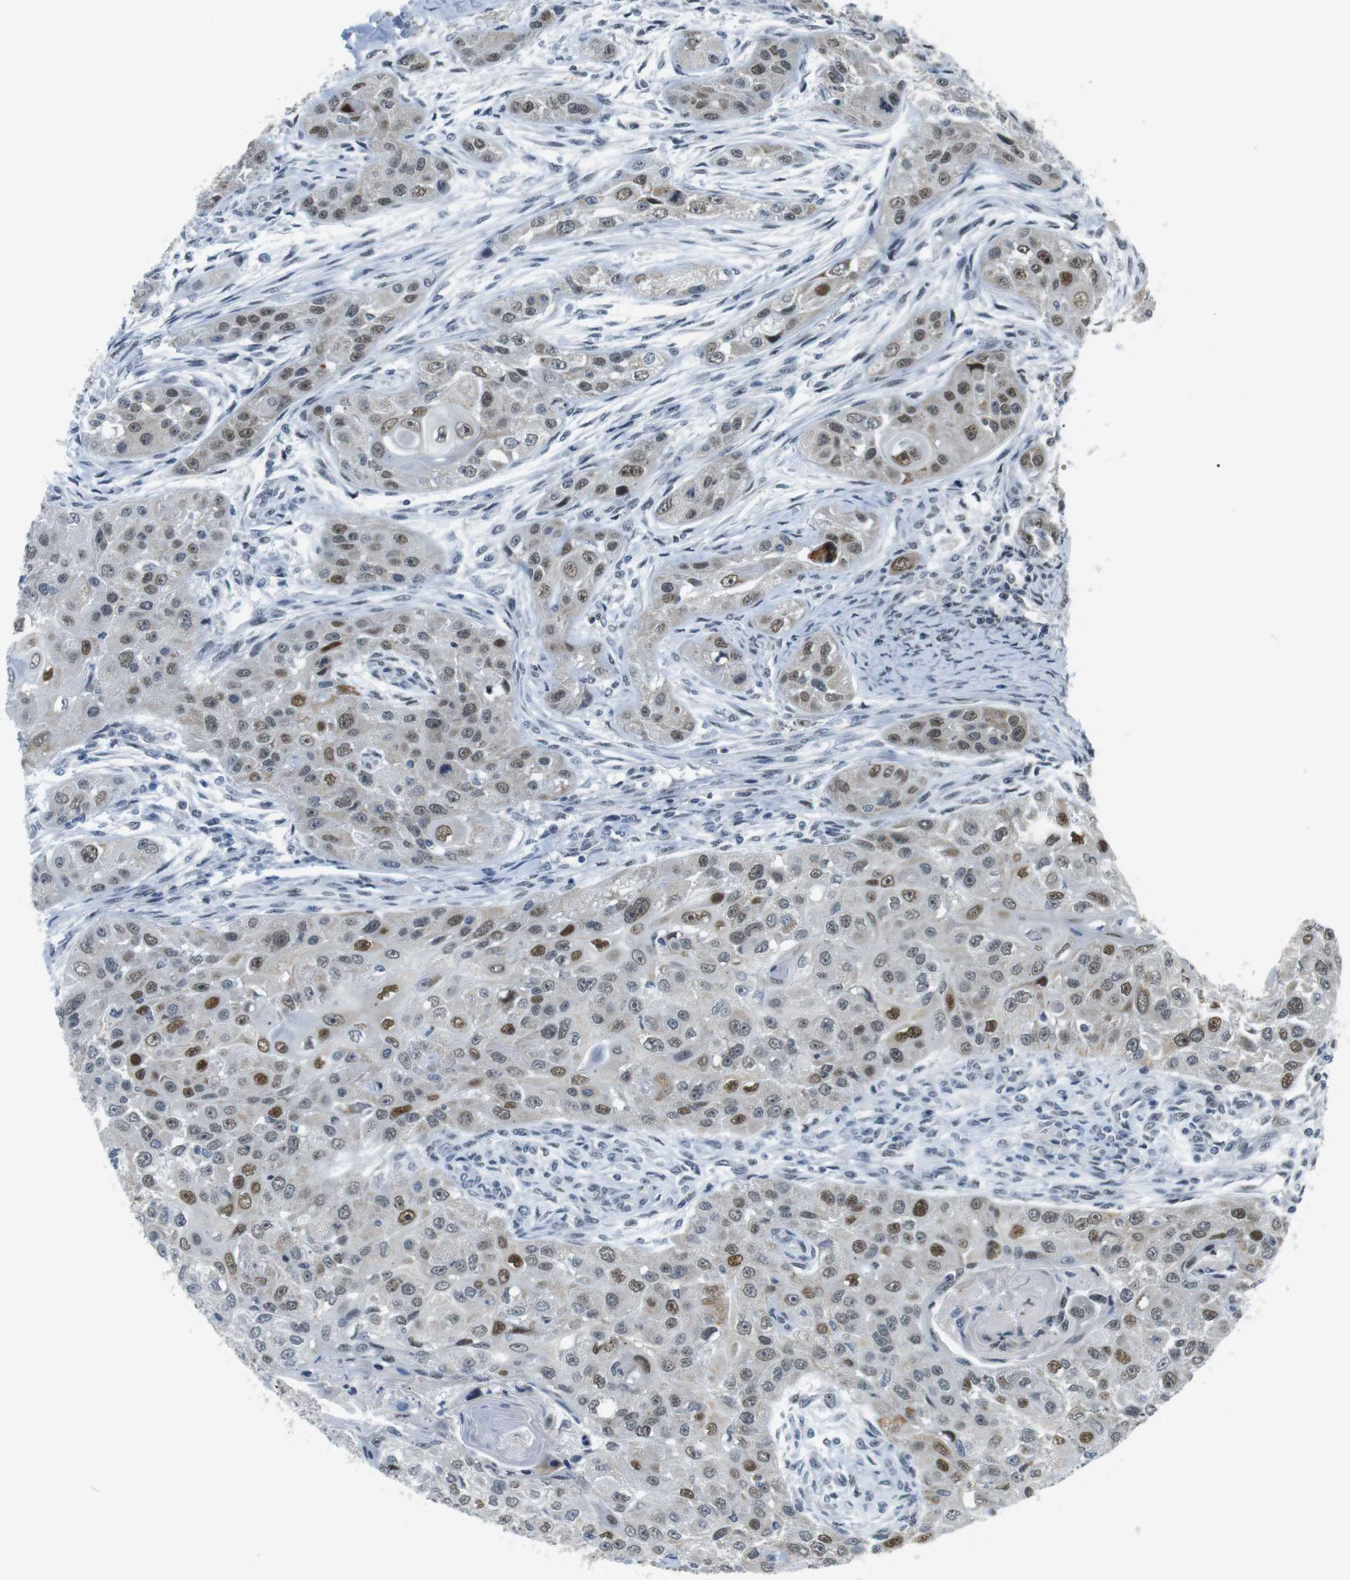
{"staining": {"intensity": "strong", "quantity": "25%-75%", "location": "nuclear"}, "tissue": "head and neck cancer", "cell_type": "Tumor cells", "image_type": "cancer", "snomed": [{"axis": "morphology", "description": "Normal tissue, NOS"}, {"axis": "morphology", "description": "Squamous cell carcinoma, NOS"}, {"axis": "topography", "description": "Skeletal muscle"}, {"axis": "topography", "description": "Head-Neck"}], "caption": "IHC of head and neck cancer (squamous cell carcinoma) displays high levels of strong nuclear positivity in about 25%-75% of tumor cells.", "gene": "USP7", "patient": {"sex": "male", "age": 51}}